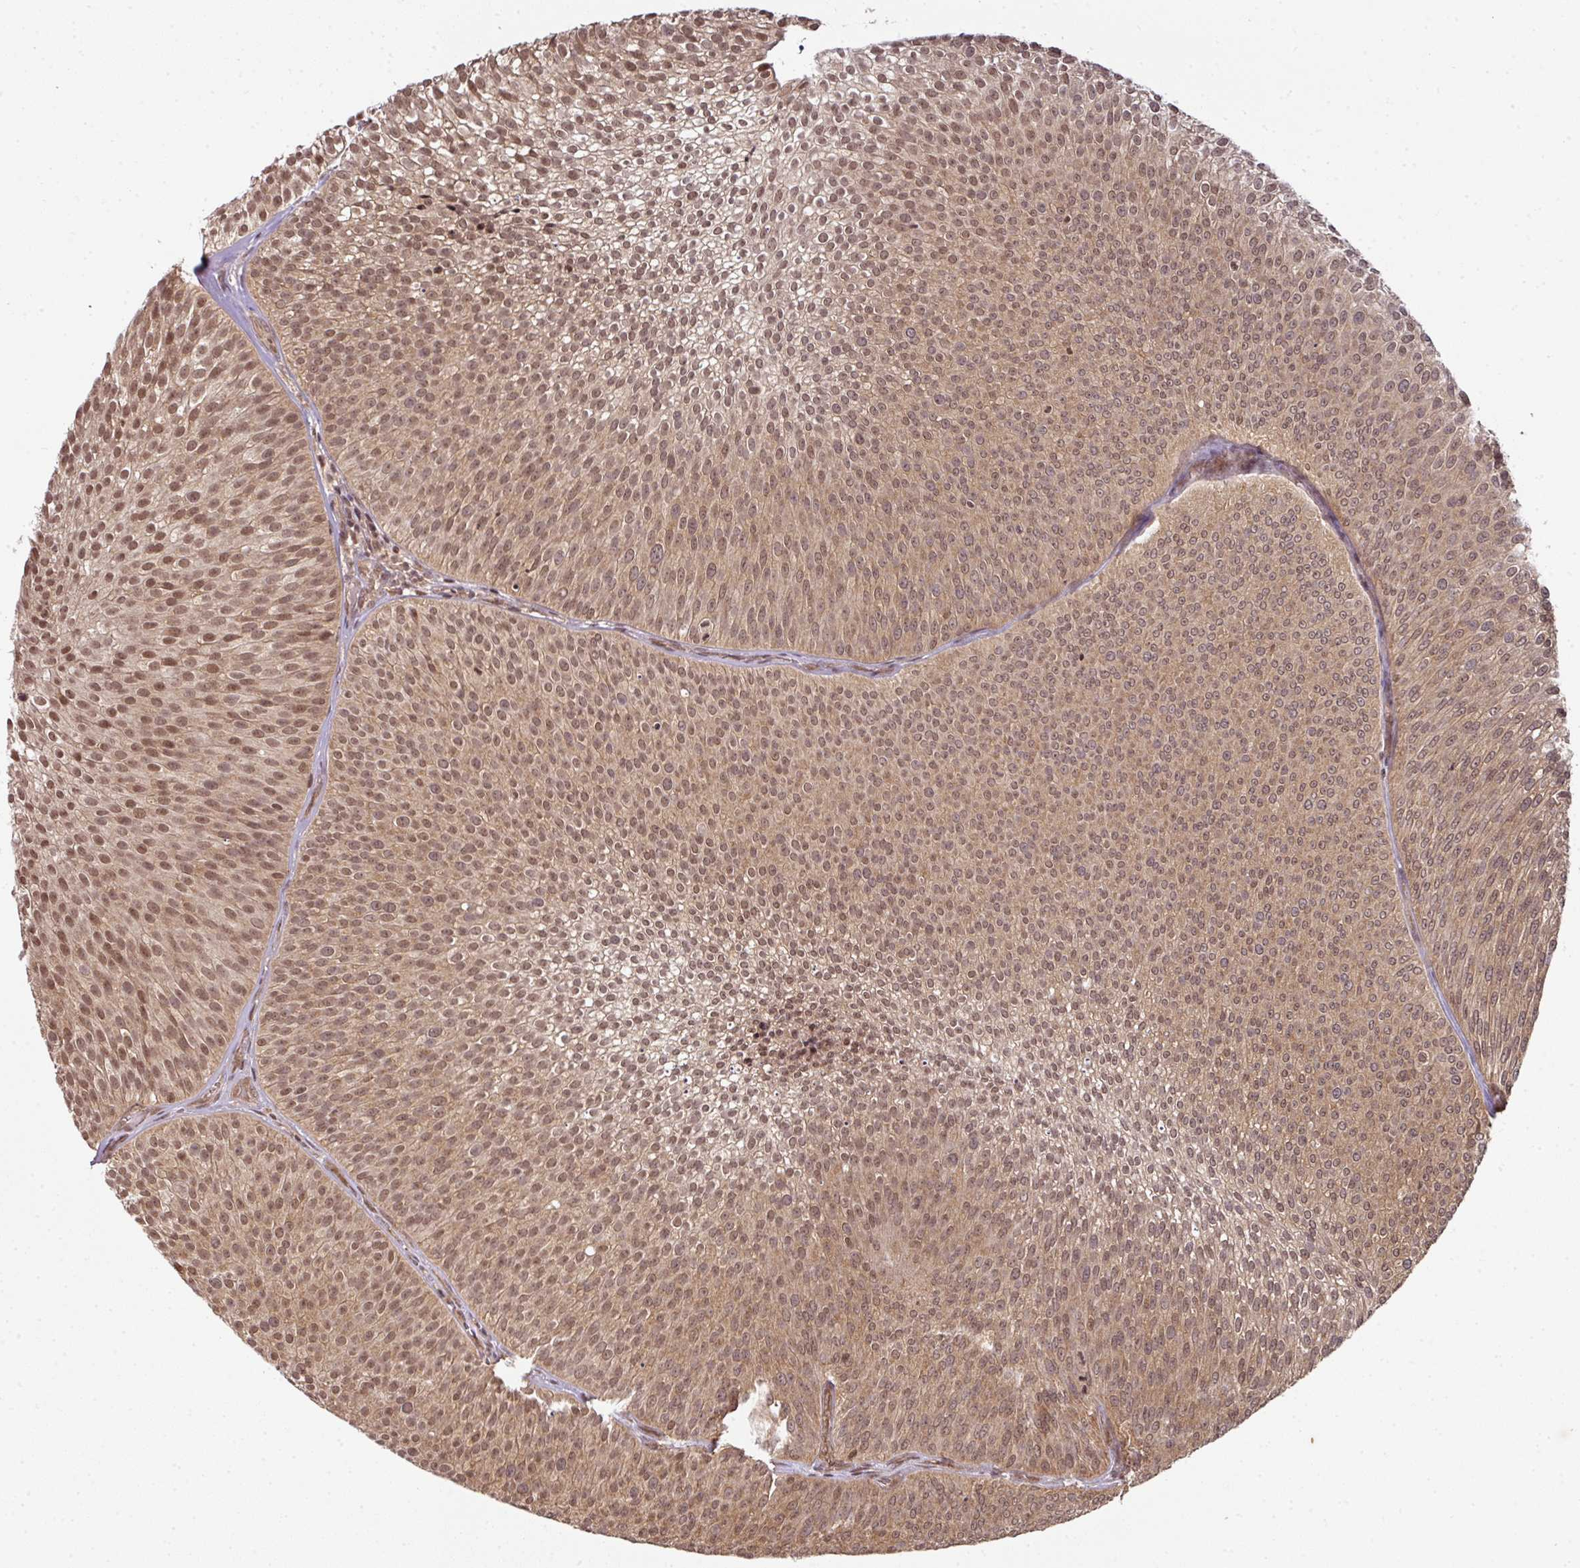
{"staining": {"intensity": "moderate", "quantity": ">75%", "location": "cytoplasmic/membranous,nuclear"}, "tissue": "urothelial cancer", "cell_type": "Tumor cells", "image_type": "cancer", "snomed": [{"axis": "morphology", "description": "Urothelial carcinoma, Low grade"}, {"axis": "topography", "description": "Urinary bladder"}], "caption": "Moderate cytoplasmic/membranous and nuclear protein positivity is present in about >75% of tumor cells in urothelial carcinoma (low-grade).", "gene": "ANKRD18A", "patient": {"sex": "male", "age": 91}}